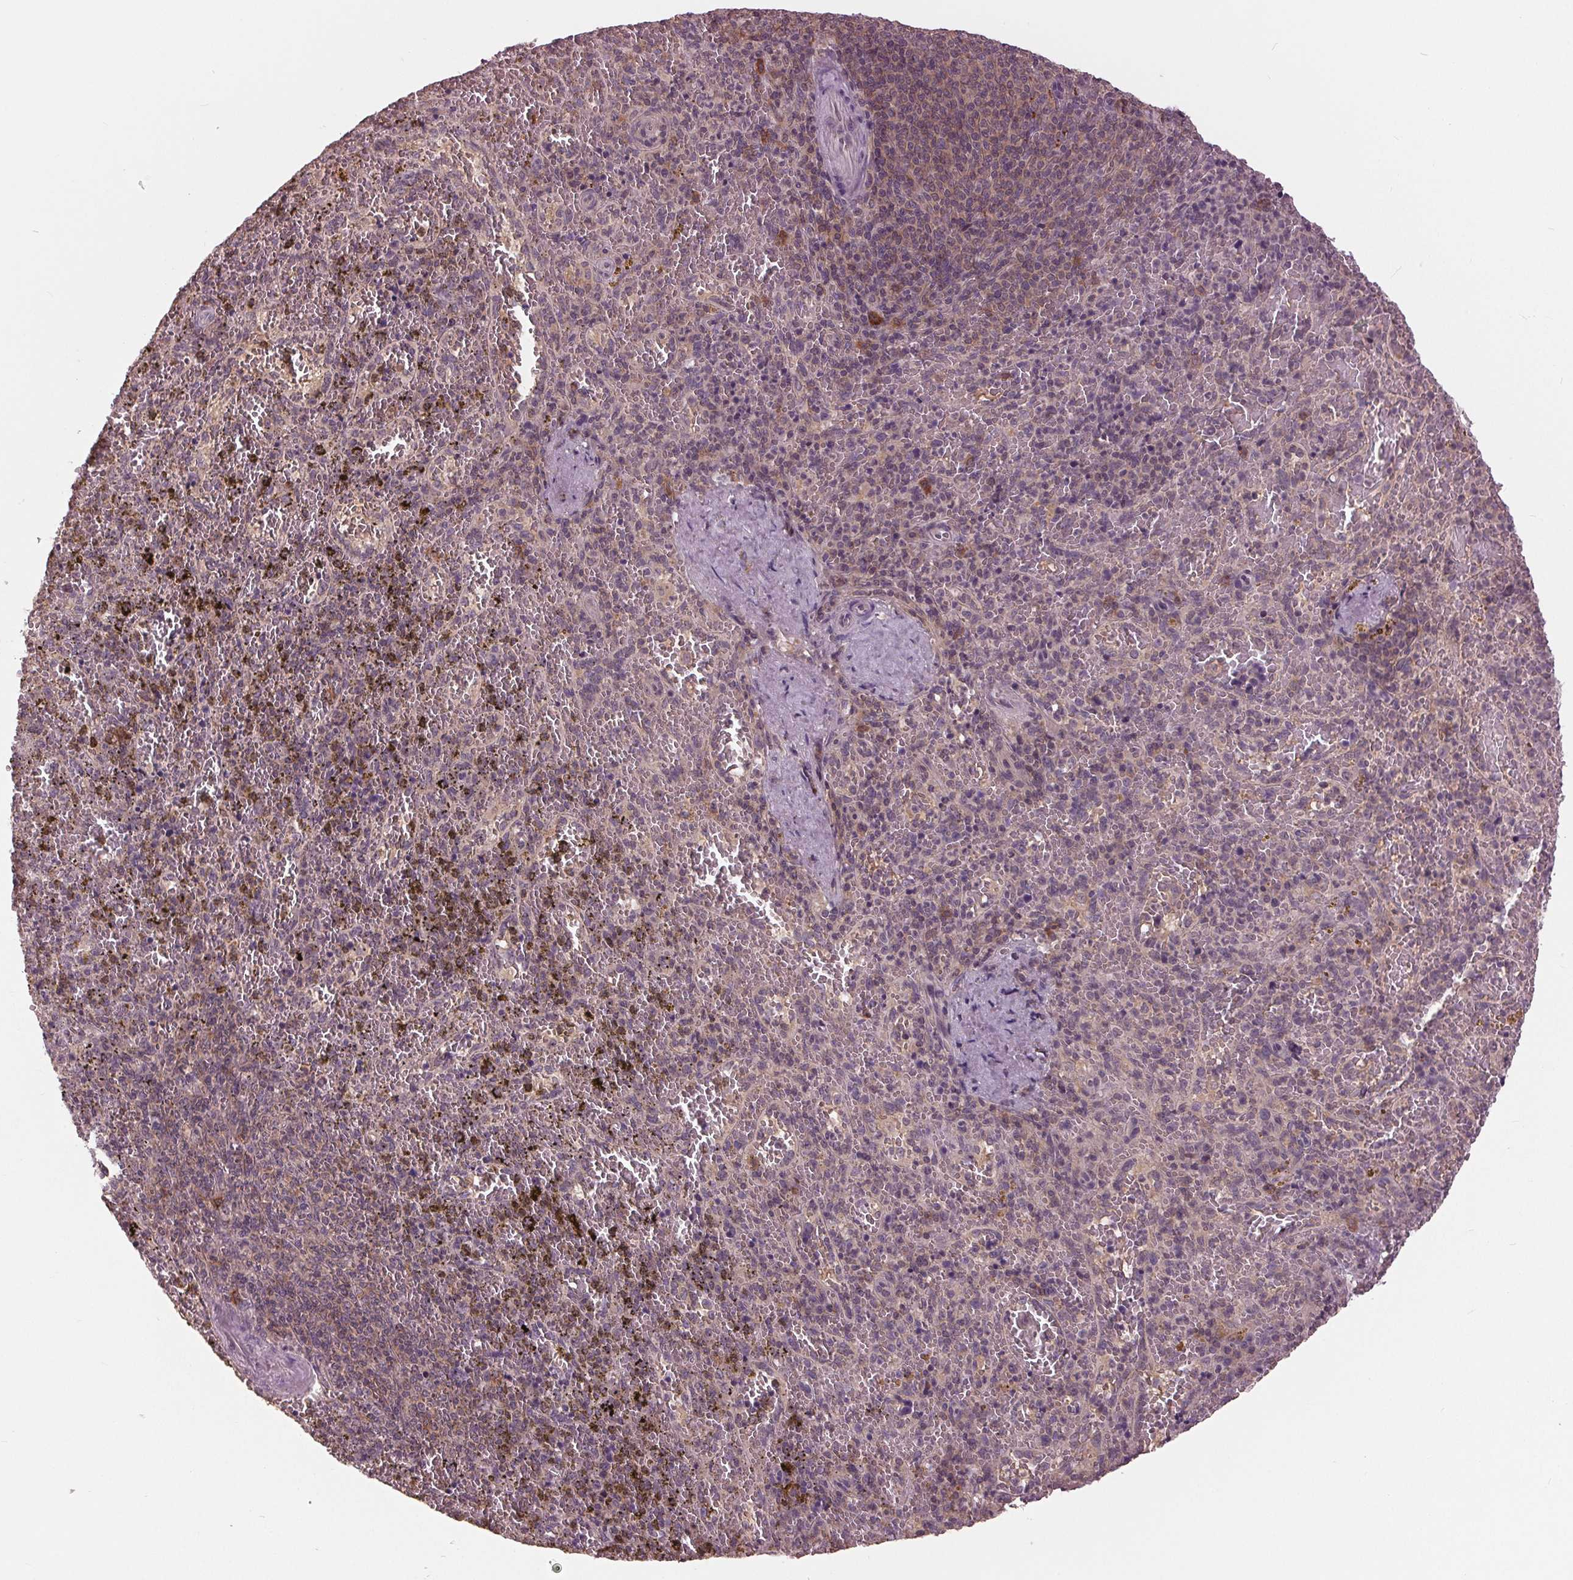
{"staining": {"intensity": "negative", "quantity": "none", "location": "none"}, "tissue": "spleen", "cell_type": "Cells in red pulp", "image_type": "normal", "snomed": [{"axis": "morphology", "description": "Normal tissue, NOS"}, {"axis": "topography", "description": "Spleen"}], "caption": "Cells in red pulp show no significant staining in benign spleen. Nuclei are stained in blue.", "gene": "SIGLEC6", "patient": {"sex": "female", "age": 50}}